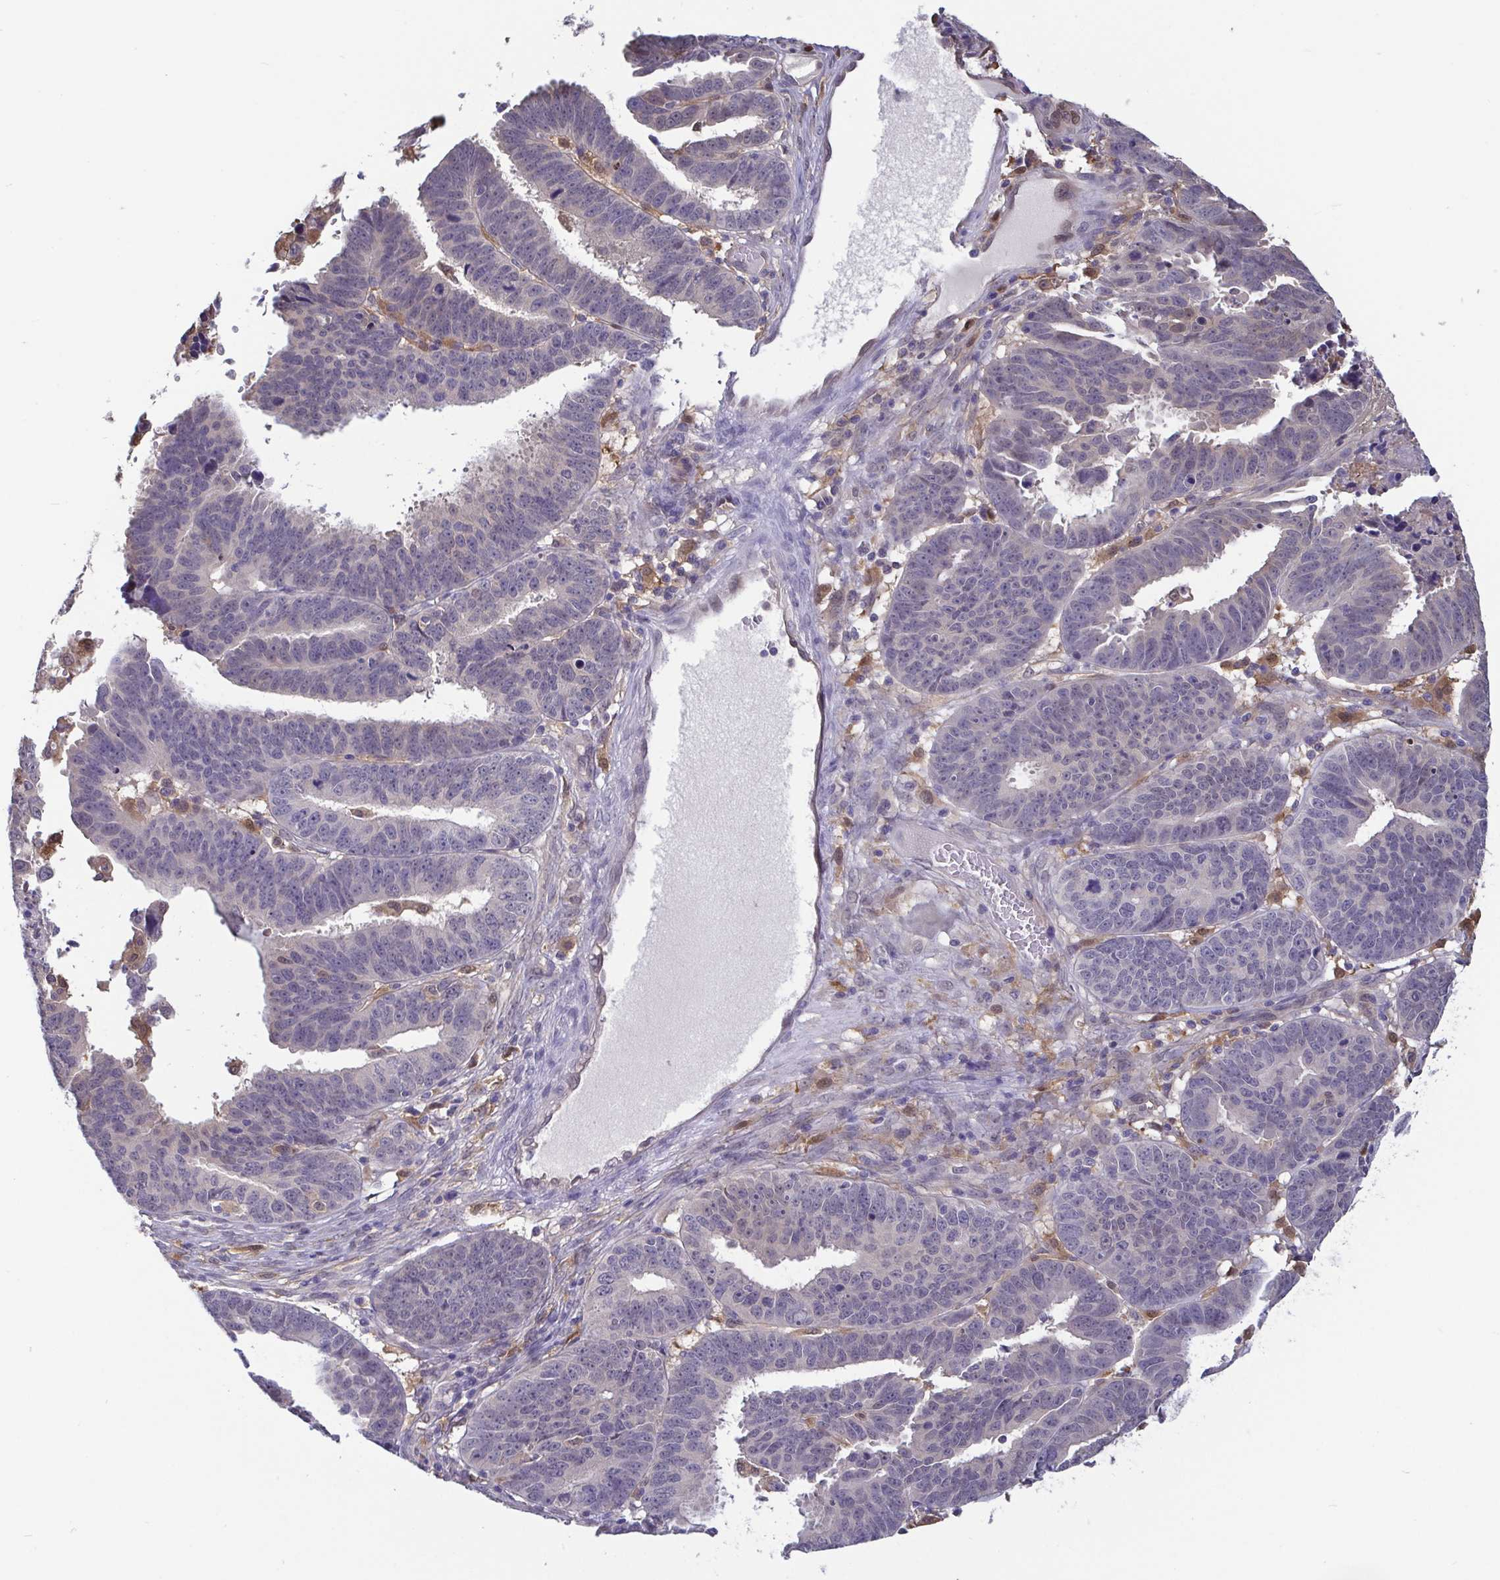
{"staining": {"intensity": "negative", "quantity": "none", "location": "none"}, "tissue": "ovarian cancer", "cell_type": "Tumor cells", "image_type": "cancer", "snomed": [{"axis": "morphology", "description": "Carcinoma, endometroid"}, {"axis": "morphology", "description": "Cystadenocarcinoma, serous, NOS"}, {"axis": "topography", "description": "Ovary"}], "caption": "IHC of ovarian endometroid carcinoma exhibits no positivity in tumor cells. (IHC, brightfield microscopy, high magnification).", "gene": "IDH1", "patient": {"sex": "female", "age": 45}}